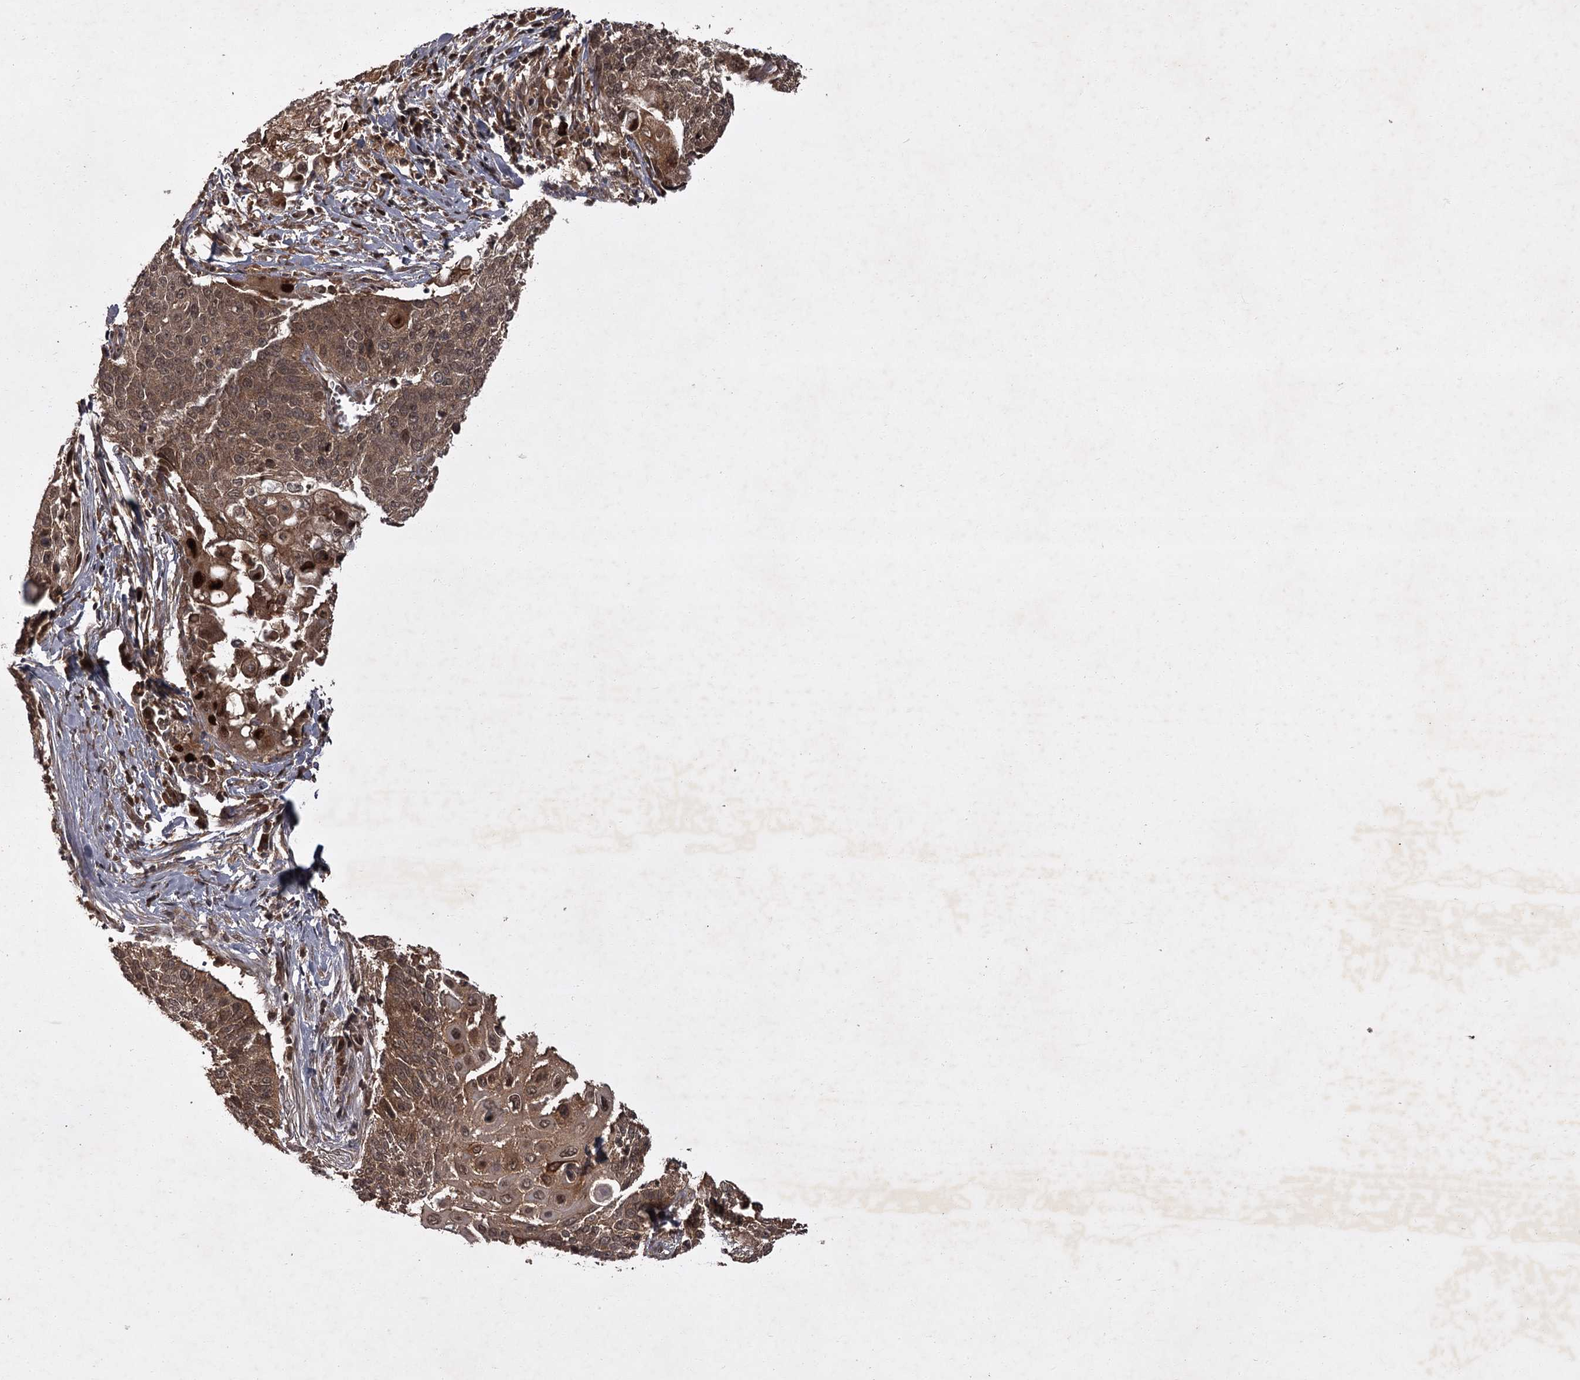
{"staining": {"intensity": "moderate", "quantity": ">75%", "location": "cytoplasmic/membranous"}, "tissue": "cervical cancer", "cell_type": "Tumor cells", "image_type": "cancer", "snomed": [{"axis": "morphology", "description": "Squamous cell carcinoma, NOS"}, {"axis": "topography", "description": "Cervix"}], "caption": "Cervical cancer (squamous cell carcinoma) stained with IHC shows moderate cytoplasmic/membranous positivity in about >75% of tumor cells.", "gene": "TBC1D23", "patient": {"sex": "female", "age": 39}}